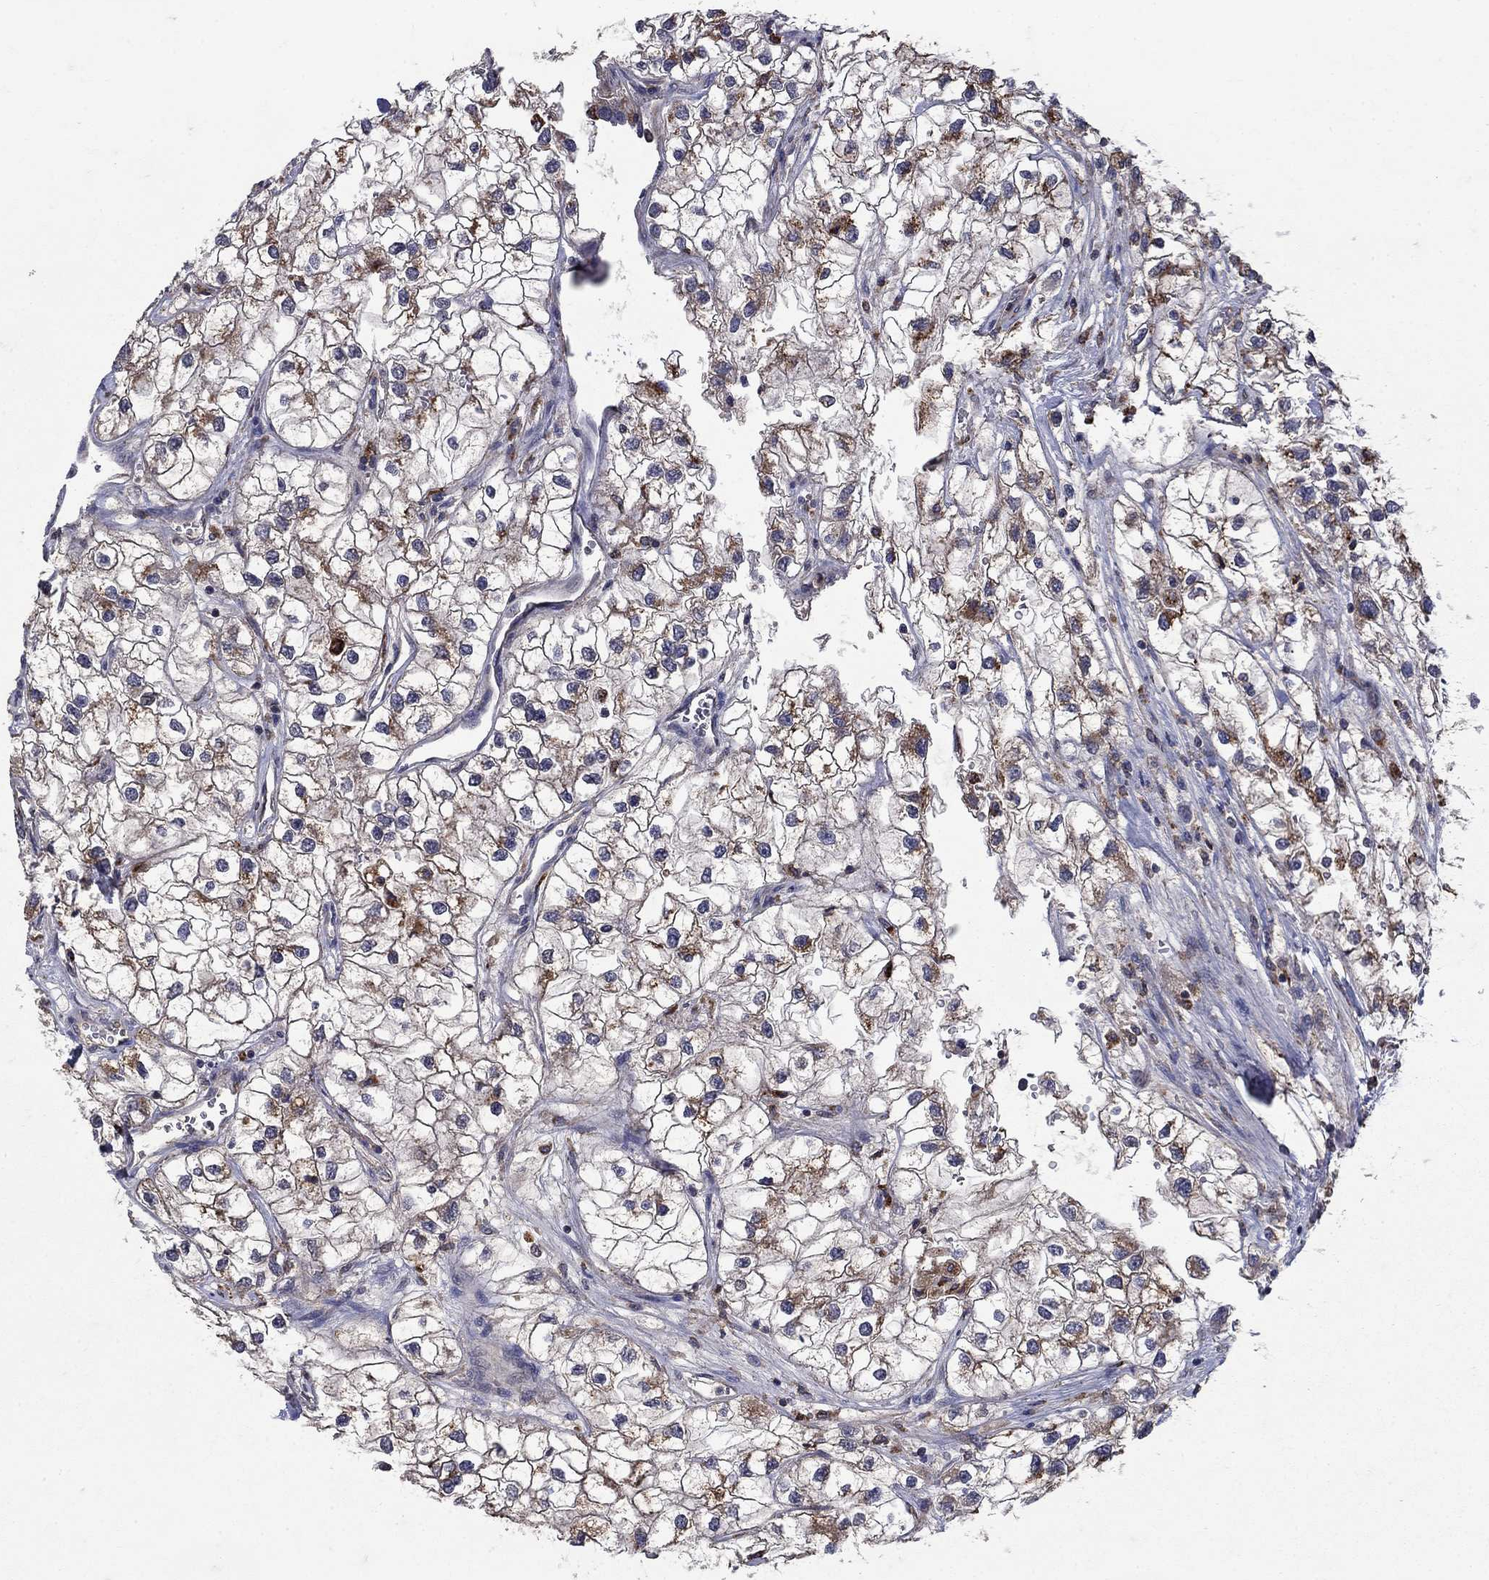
{"staining": {"intensity": "moderate", "quantity": "25%-75%", "location": "cytoplasmic/membranous"}, "tissue": "renal cancer", "cell_type": "Tumor cells", "image_type": "cancer", "snomed": [{"axis": "morphology", "description": "Adenocarcinoma, NOS"}, {"axis": "topography", "description": "Kidney"}], "caption": "A high-resolution micrograph shows IHC staining of renal cancer, which reveals moderate cytoplasmic/membranous staining in about 25%-75% of tumor cells. Immunohistochemistry (ihc) stains the protein of interest in brown and the nuclei are stained blue.", "gene": "NPC2", "patient": {"sex": "male", "age": 59}}